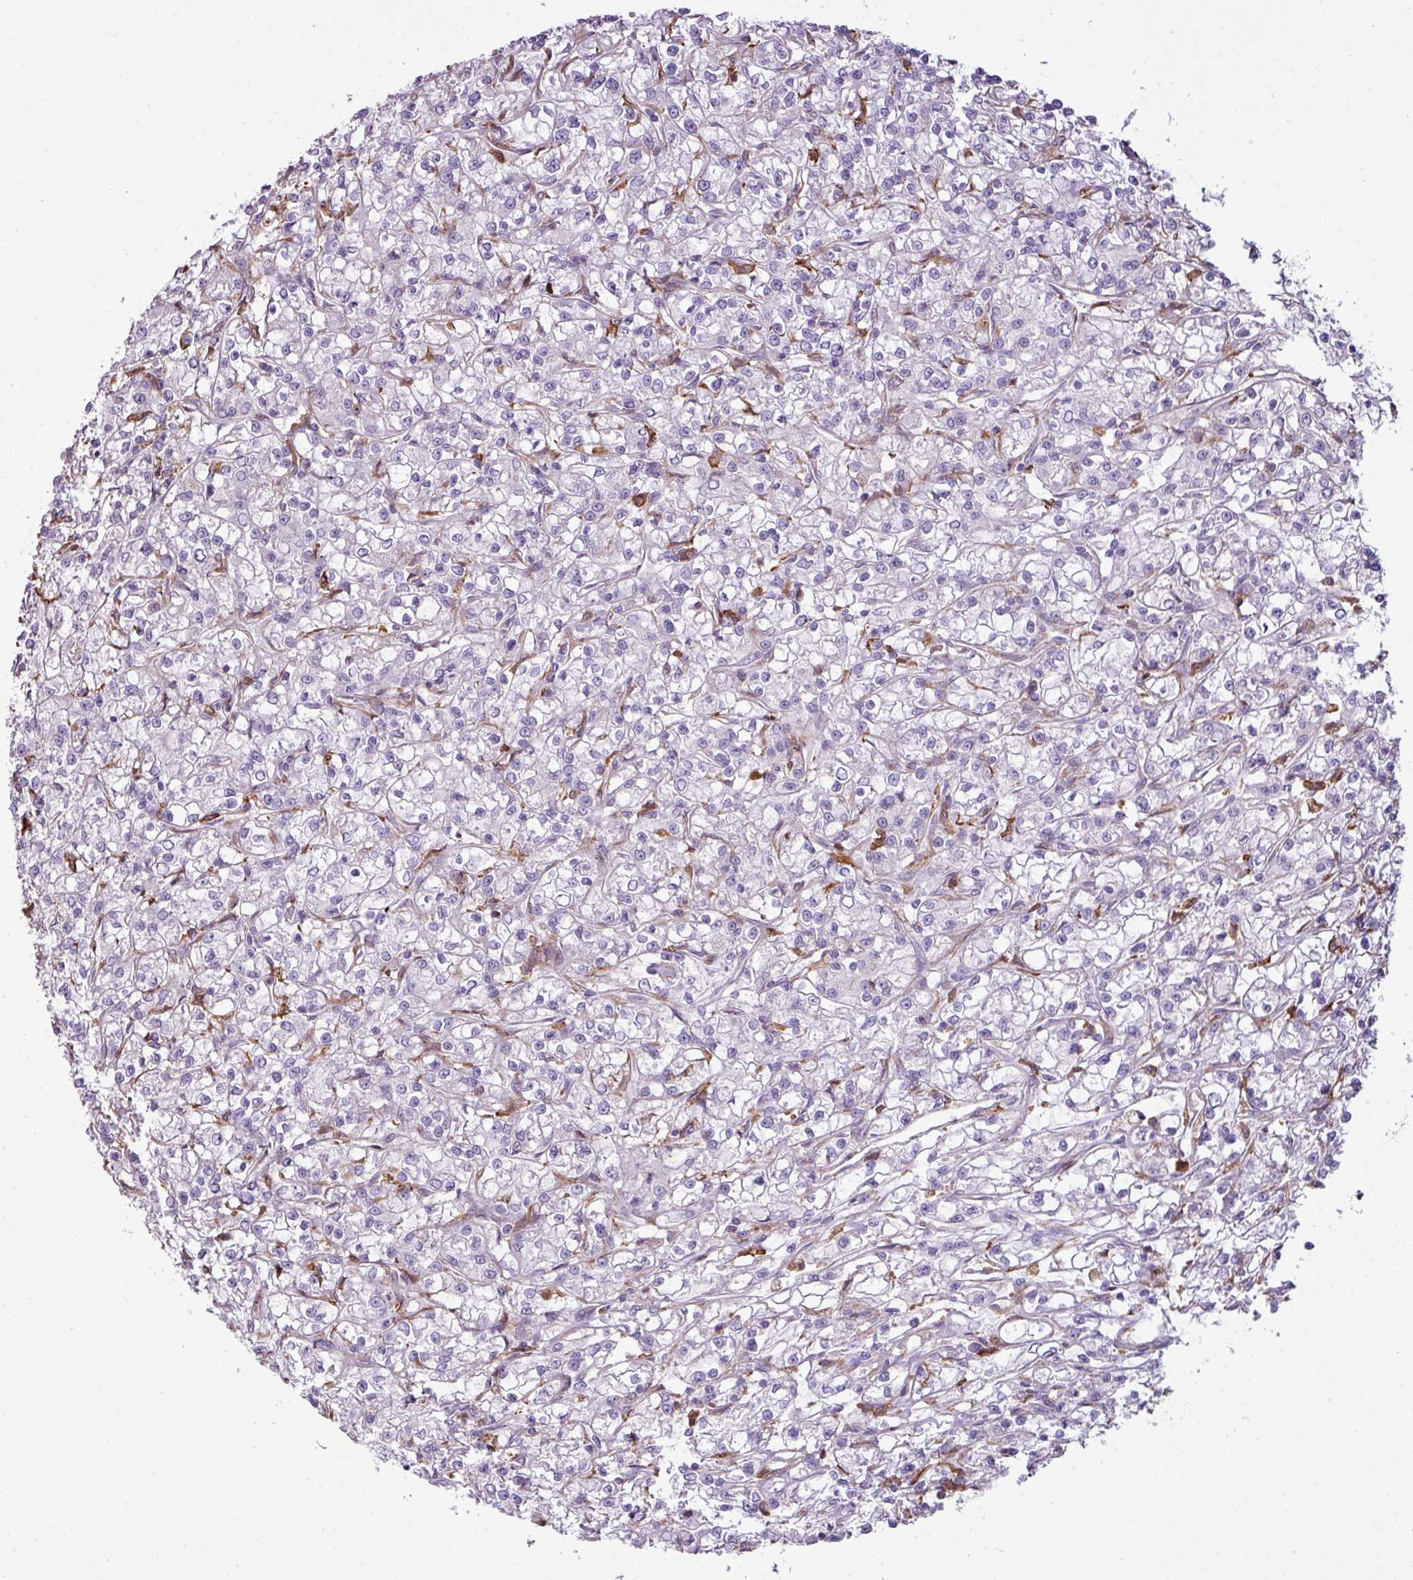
{"staining": {"intensity": "negative", "quantity": "none", "location": "none"}, "tissue": "renal cancer", "cell_type": "Tumor cells", "image_type": "cancer", "snomed": [{"axis": "morphology", "description": "Adenocarcinoma, NOS"}, {"axis": "topography", "description": "Kidney"}], "caption": "IHC photomicrograph of neoplastic tissue: renal cancer stained with DAB demonstrates no significant protein expression in tumor cells.", "gene": "COL8A1", "patient": {"sex": "female", "age": 59}}